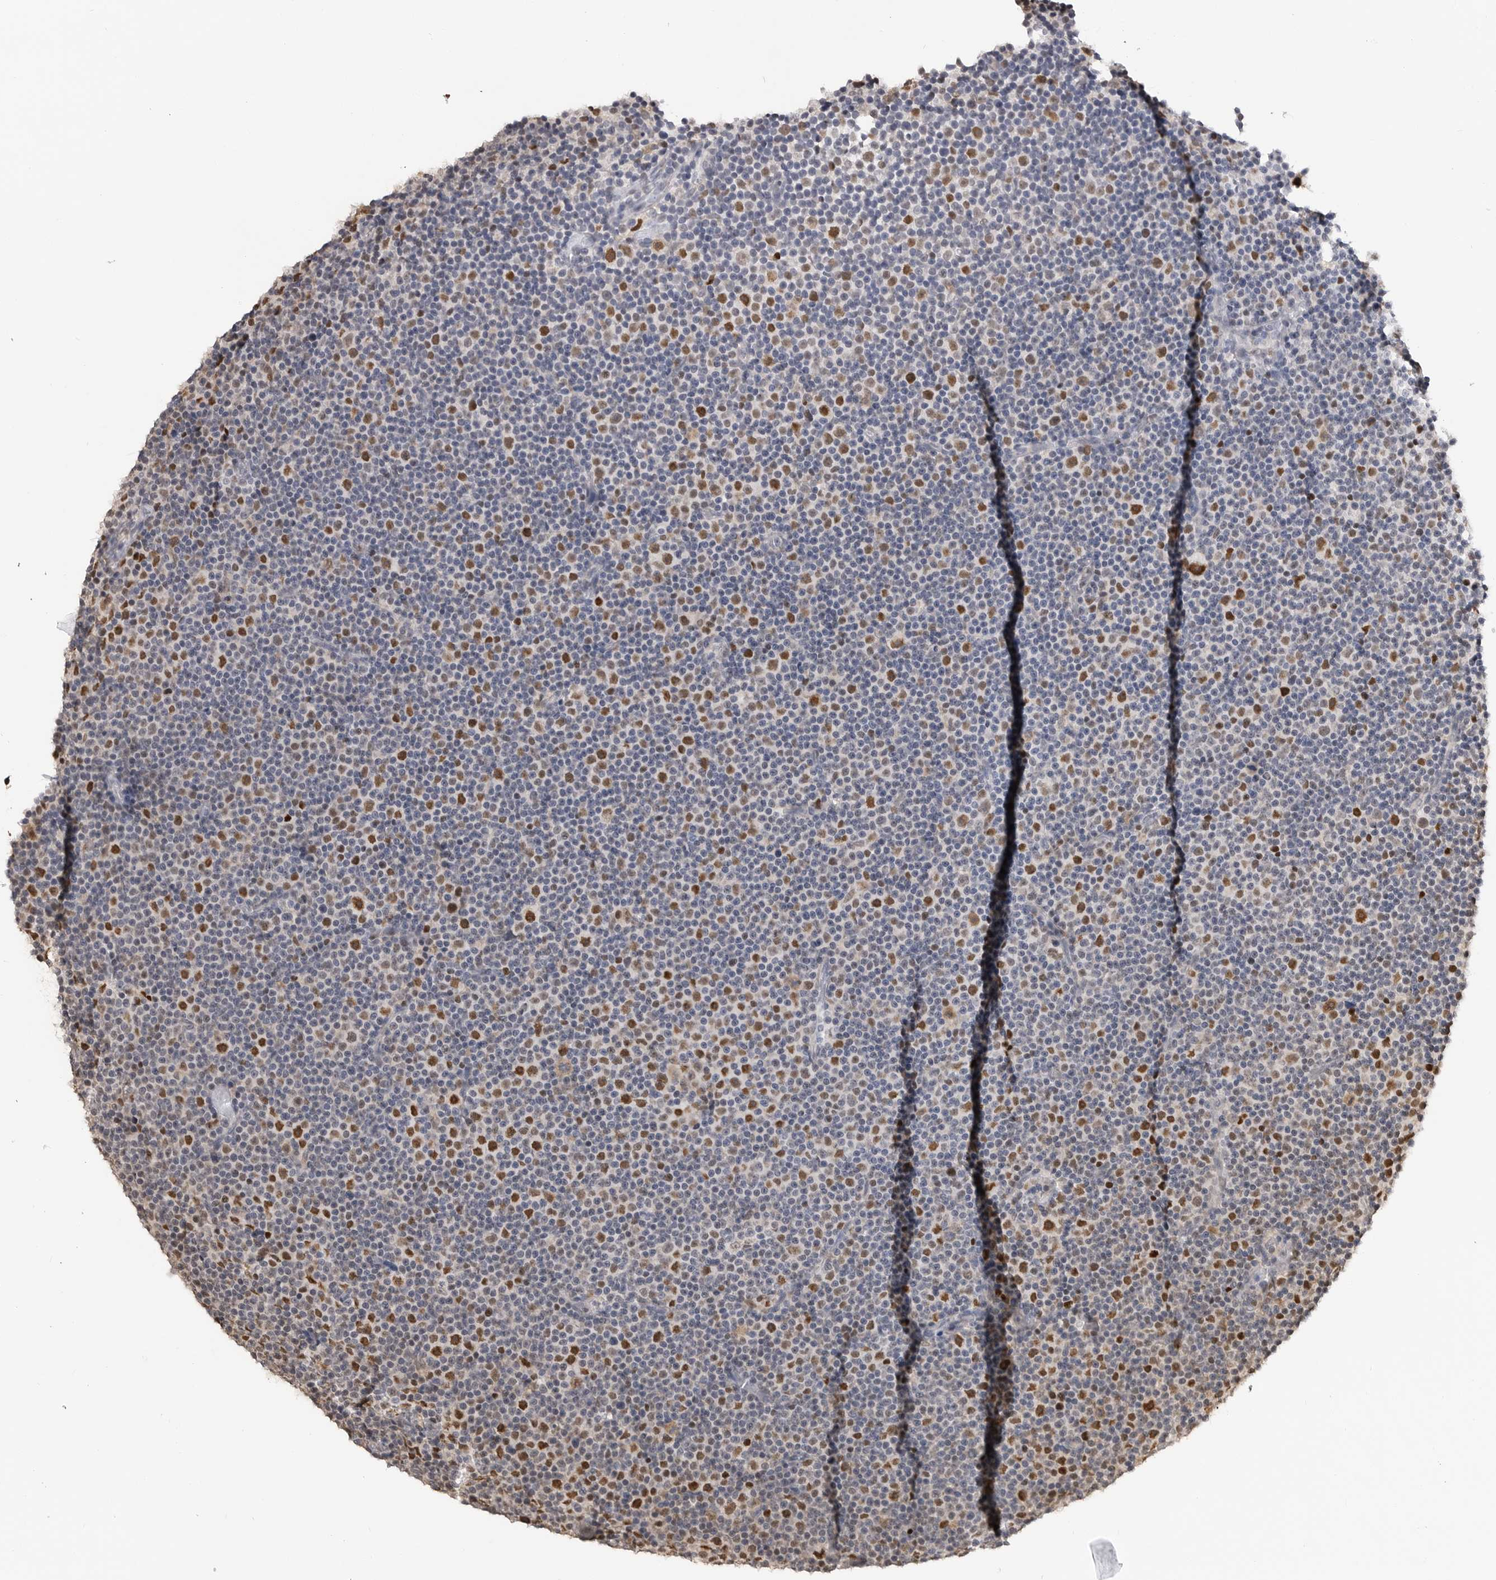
{"staining": {"intensity": "moderate", "quantity": ">75%", "location": "nuclear"}, "tissue": "lymphoma", "cell_type": "Tumor cells", "image_type": "cancer", "snomed": [{"axis": "morphology", "description": "Malignant lymphoma, non-Hodgkin's type, Low grade"}, {"axis": "topography", "description": "Lymph node"}], "caption": "Immunohistochemical staining of human lymphoma exhibits moderate nuclear protein positivity in about >75% of tumor cells. (Stains: DAB (3,3'-diaminobenzidine) in brown, nuclei in blue, Microscopy: brightfield microscopy at high magnification).", "gene": "SMARCC1", "patient": {"sex": "female", "age": 67}}